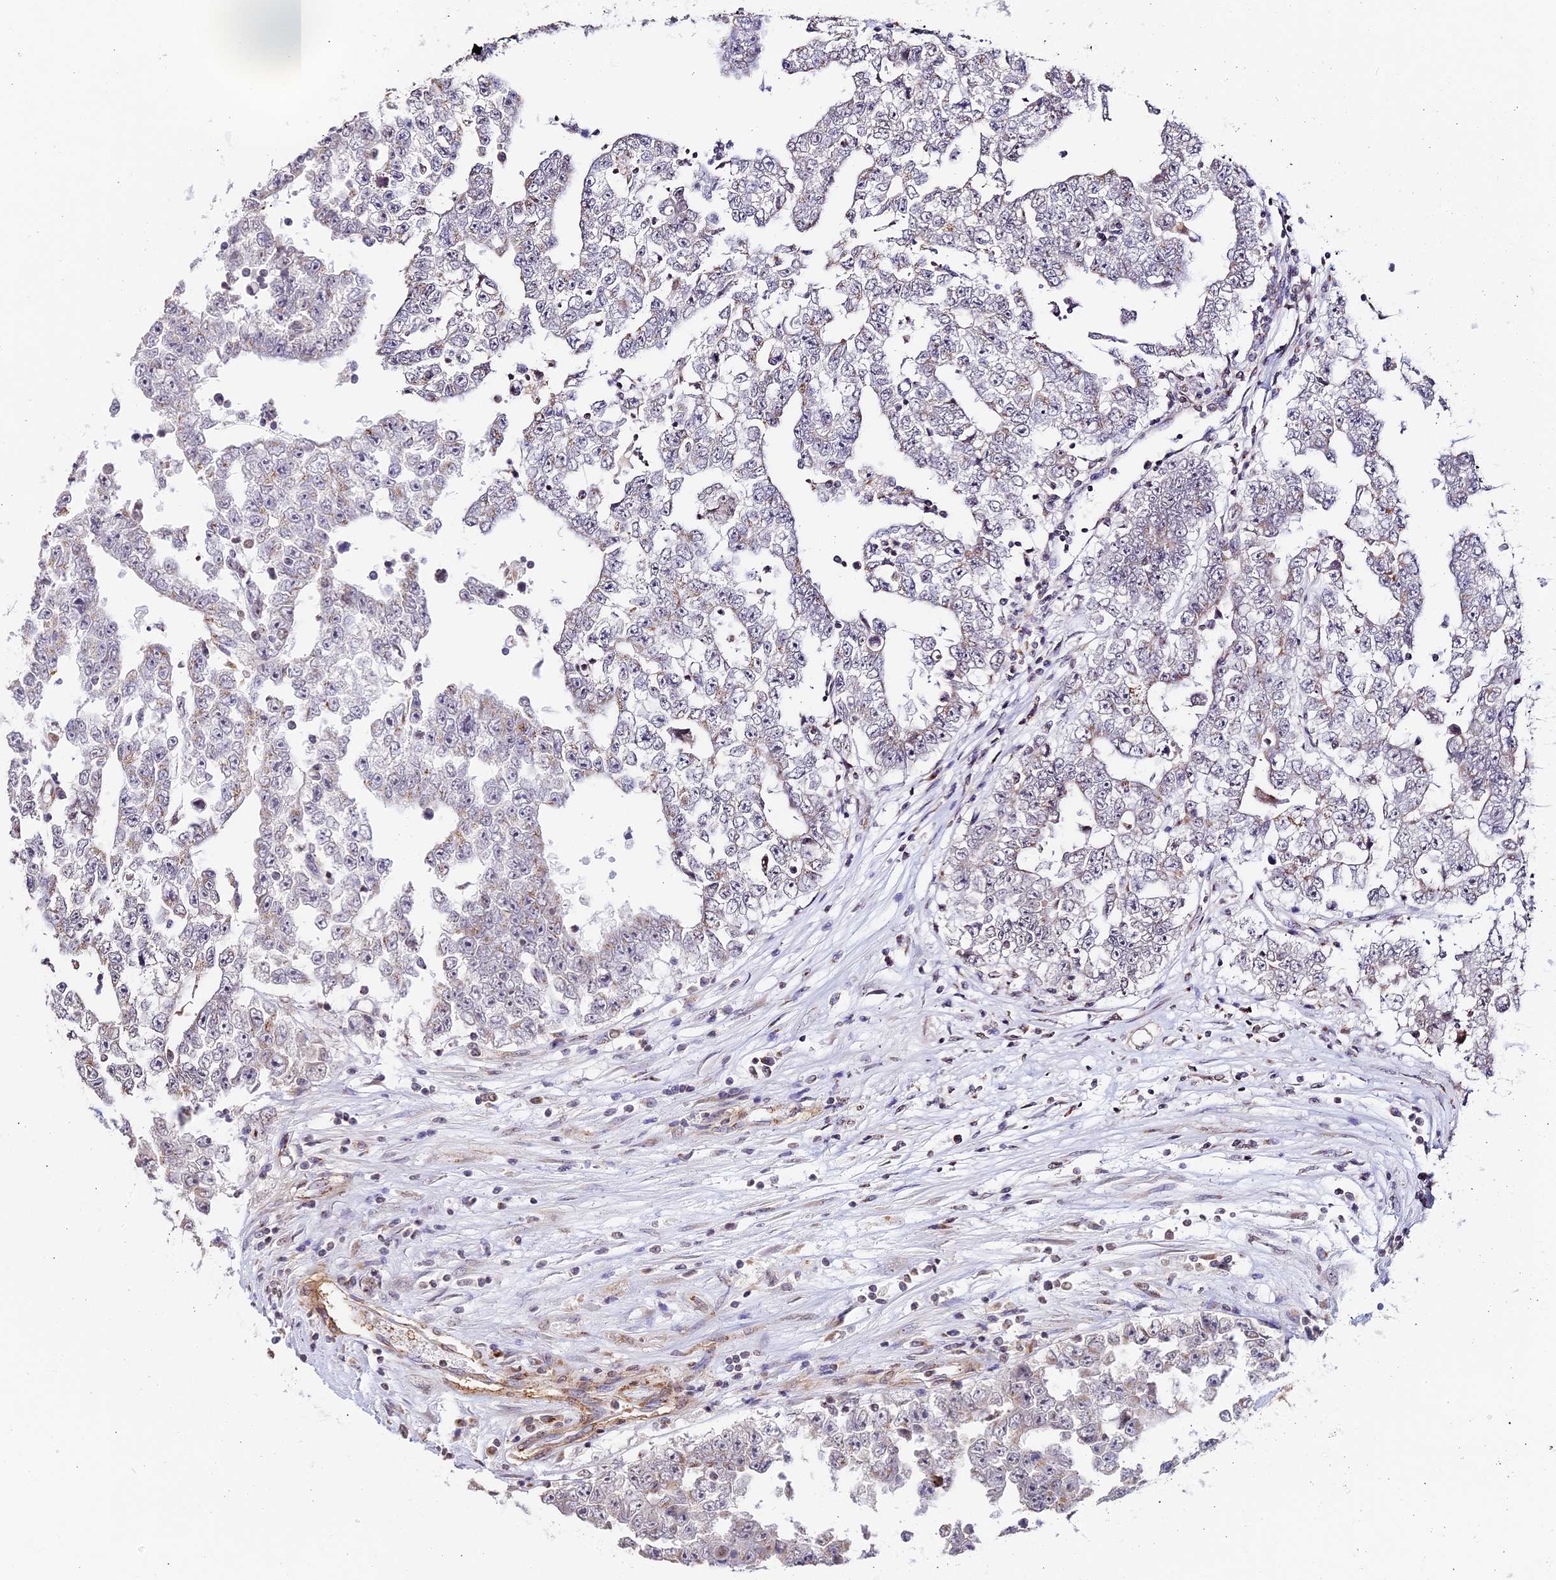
{"staining": {"intensity": "negative", "quantity": "none", "location": "none"}, "tissue": "testis cancer", "cell_type": "Tumor cells", "image_type": "cancer", "snomed": [{"axis": "morphology", "description": "Carcinoma, Embryonal, NOS"}, {"axis": "topography", "description": "Testis"}], "caption": "Testis embryonal carcinoma stained for a protein using IHC reveals no positivity tumor cells.", "gene": "HEATR5B", "patient": {"sex": "male", "age": 25}}